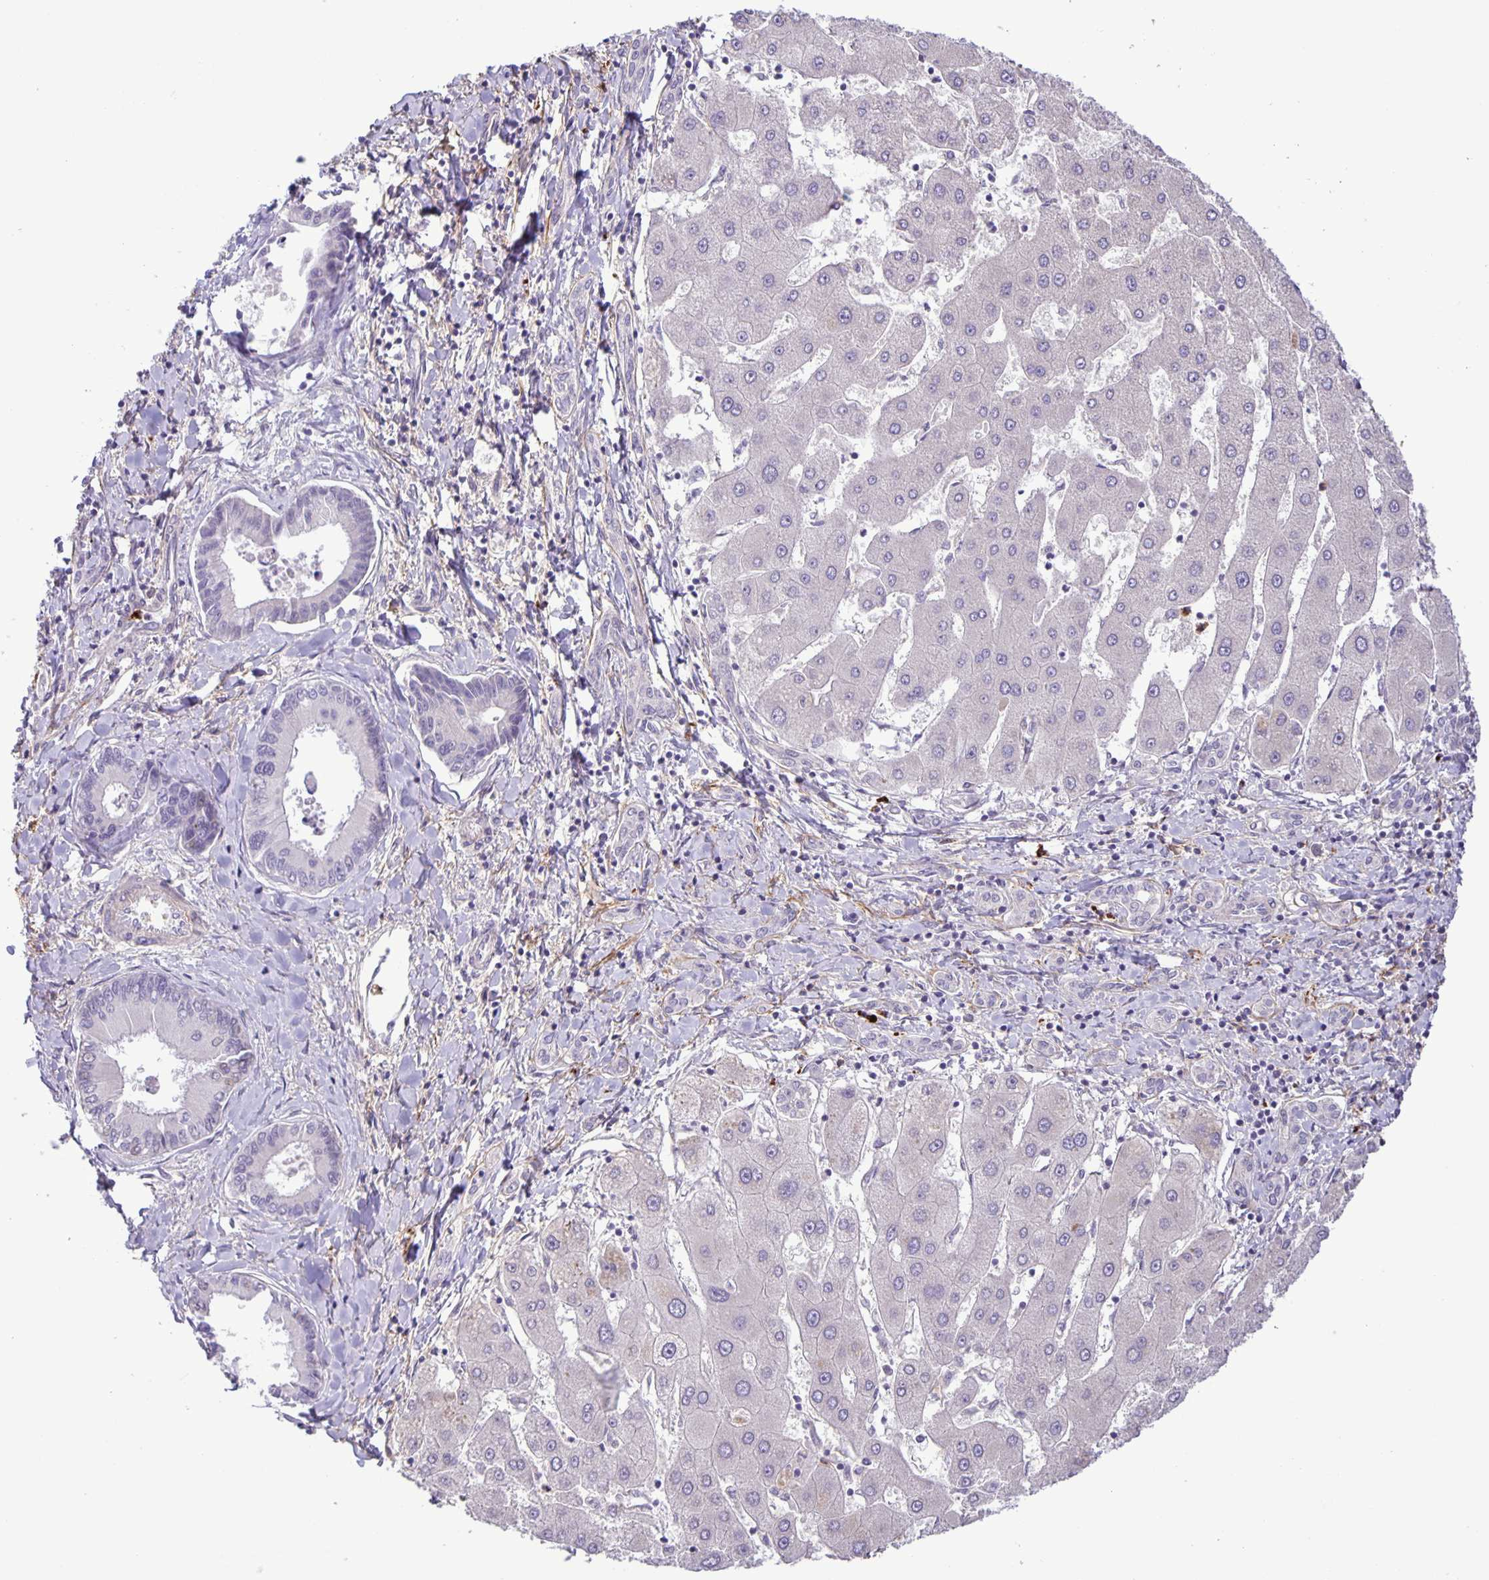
{"staining": {"intensity": "negative", "quantity": "none", "location": "none"}, "tissue": "liver cancer", "cell_type": "Tumor cells", "image_type": "cancer", "snomed": [{"axis": "morphology", "description": "Cholangiocarcinoma"}, {"axis": "topography", "description": "Liver"}], "caption": "The immunohistochemistry histopathology image has no significant staining in tumor cells of liver cancer (cholangiocarcinoma) tissue.", "gene": "ADCK1", "patient": {"sex": "male", "age": 66}}